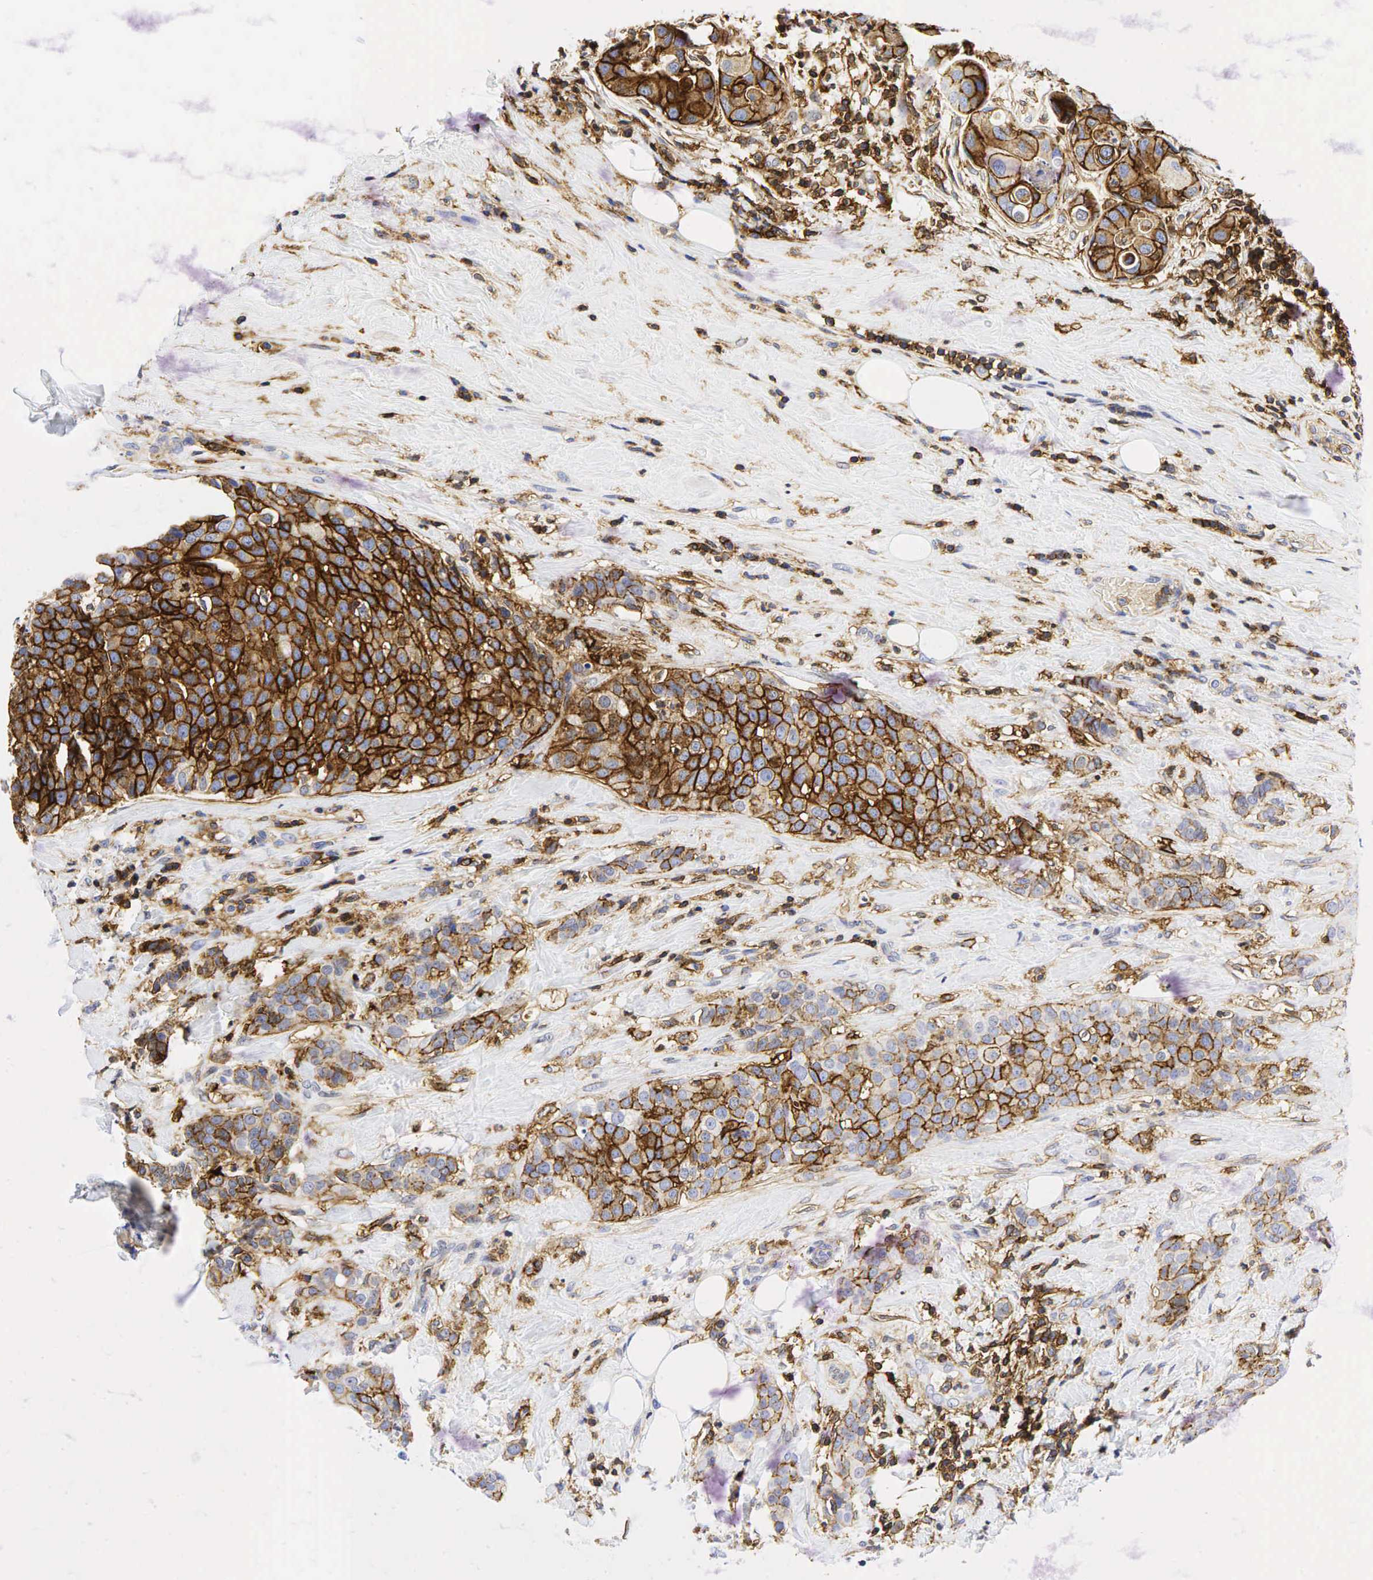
{"staining": {"intensity": "strong", "quantity": ">75%", "location": "cytoplasmic/membranous"}, "tissue": "breast cancer", "cell_type": "Tumor cells", "image_type": "cancer", "snomed": [{"axis": "morphology", "description": "Duct carcinoma"}, {"axis": "topography", "description": "Breast"}], "caption": "The micrograph reveals a brown stain indicating the presence of a protein in the cytoplasmic/membranous of tumor cells in breast infiltrating ductal carcinoma.", "gene": "CD44", "patient": {"sex": "female", "age": 45}}